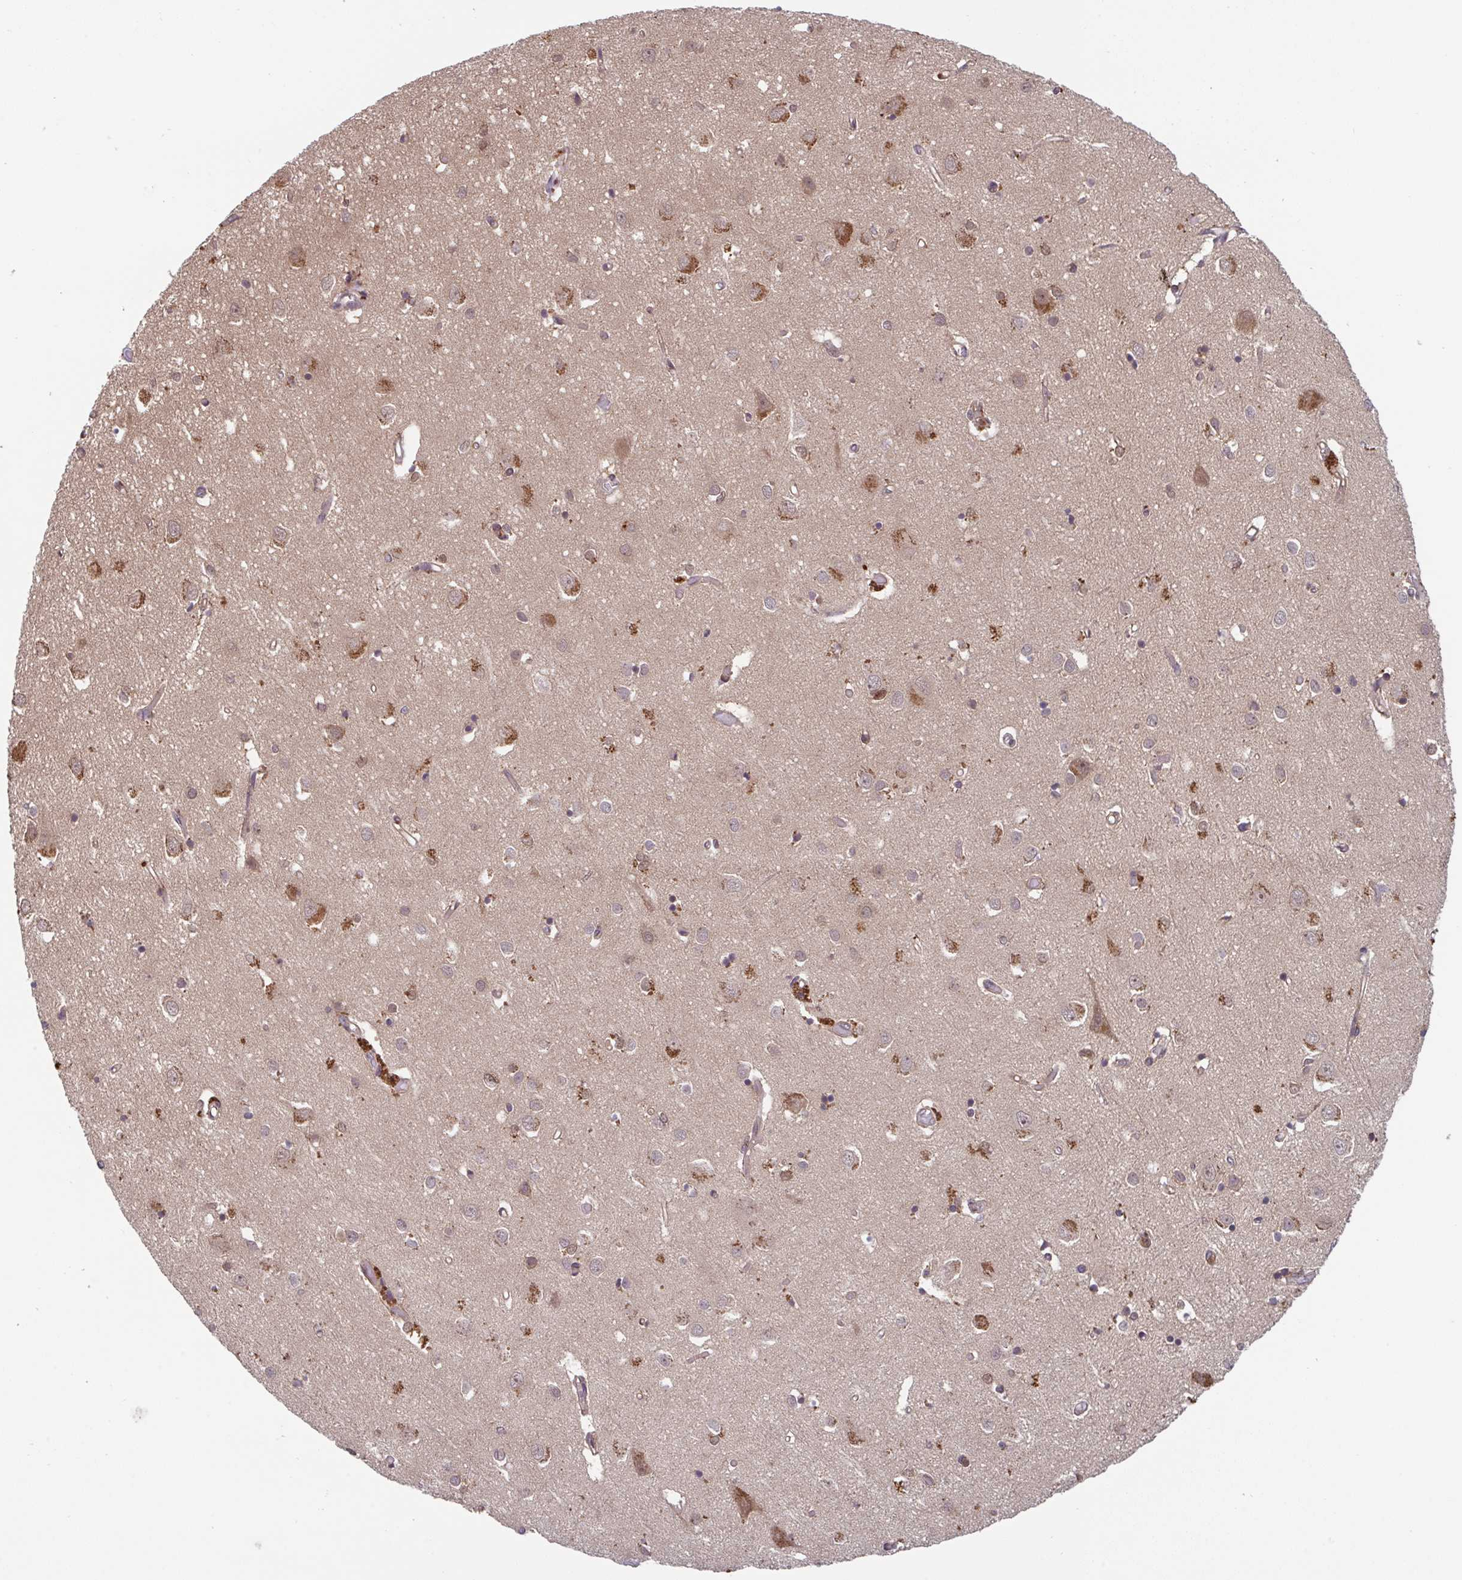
{"staining": {"intensity": "strong", "quantity": "<25%", "location": "cytoplasmic/membranous"}, "tissue": "cerebral cortex", "cell_type": "Endothelial cells", "image_type": "normal", "snomed": [{"axis": "morphology", "description": "Normal tissue, NOS"}, {"axis": "topography", "description": "Cerebral cortex"}], "caption": "Protein staining of benign cerebral cortex reveals strong cytoplasmic/membranous expression in approximately <25% of endothelial cells. (Stains: DAB in brown, nuclei in blue, Microscopy: brightfield microscopy at high magnification).", "gene": "TIGAR", "patient": {"sex": "male", "age": 70}}